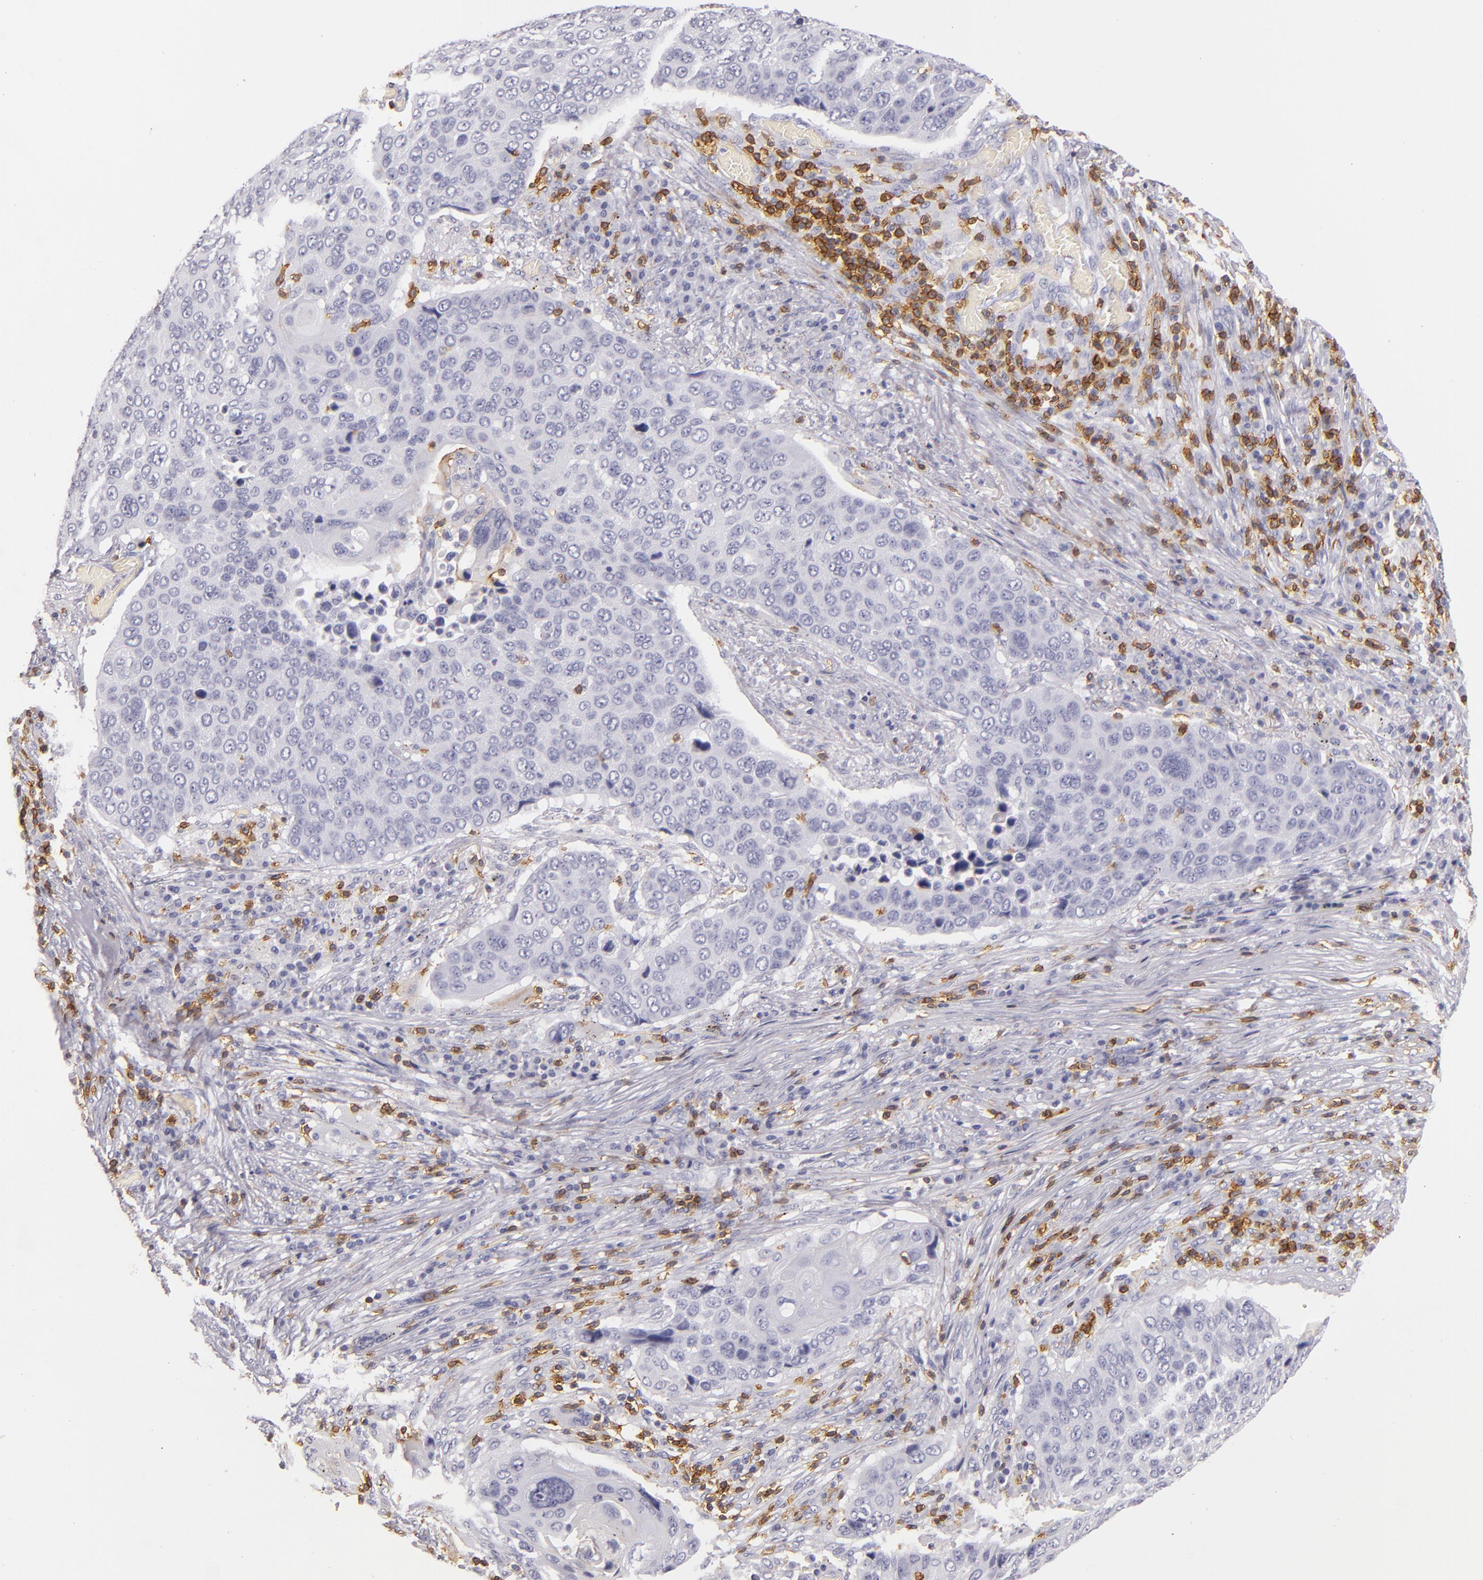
{"staining": {"intensity": "negative", "quantity": "none", "location": "none"}, "tissue": "lung cancer", "cell_type": "Tumor cells", "image_type": "cancer", "snomed": [{"axis": "morphology", "description": "Squamous cell carcinoma, NOS"}, {"axis": "topography", "description": "Lung"}], "caption": "Immunohistochemistry of lung cancer displays no staining in tumor cells.", "gene": "LAT", "patient": {"sex": "male", "age": 68}}